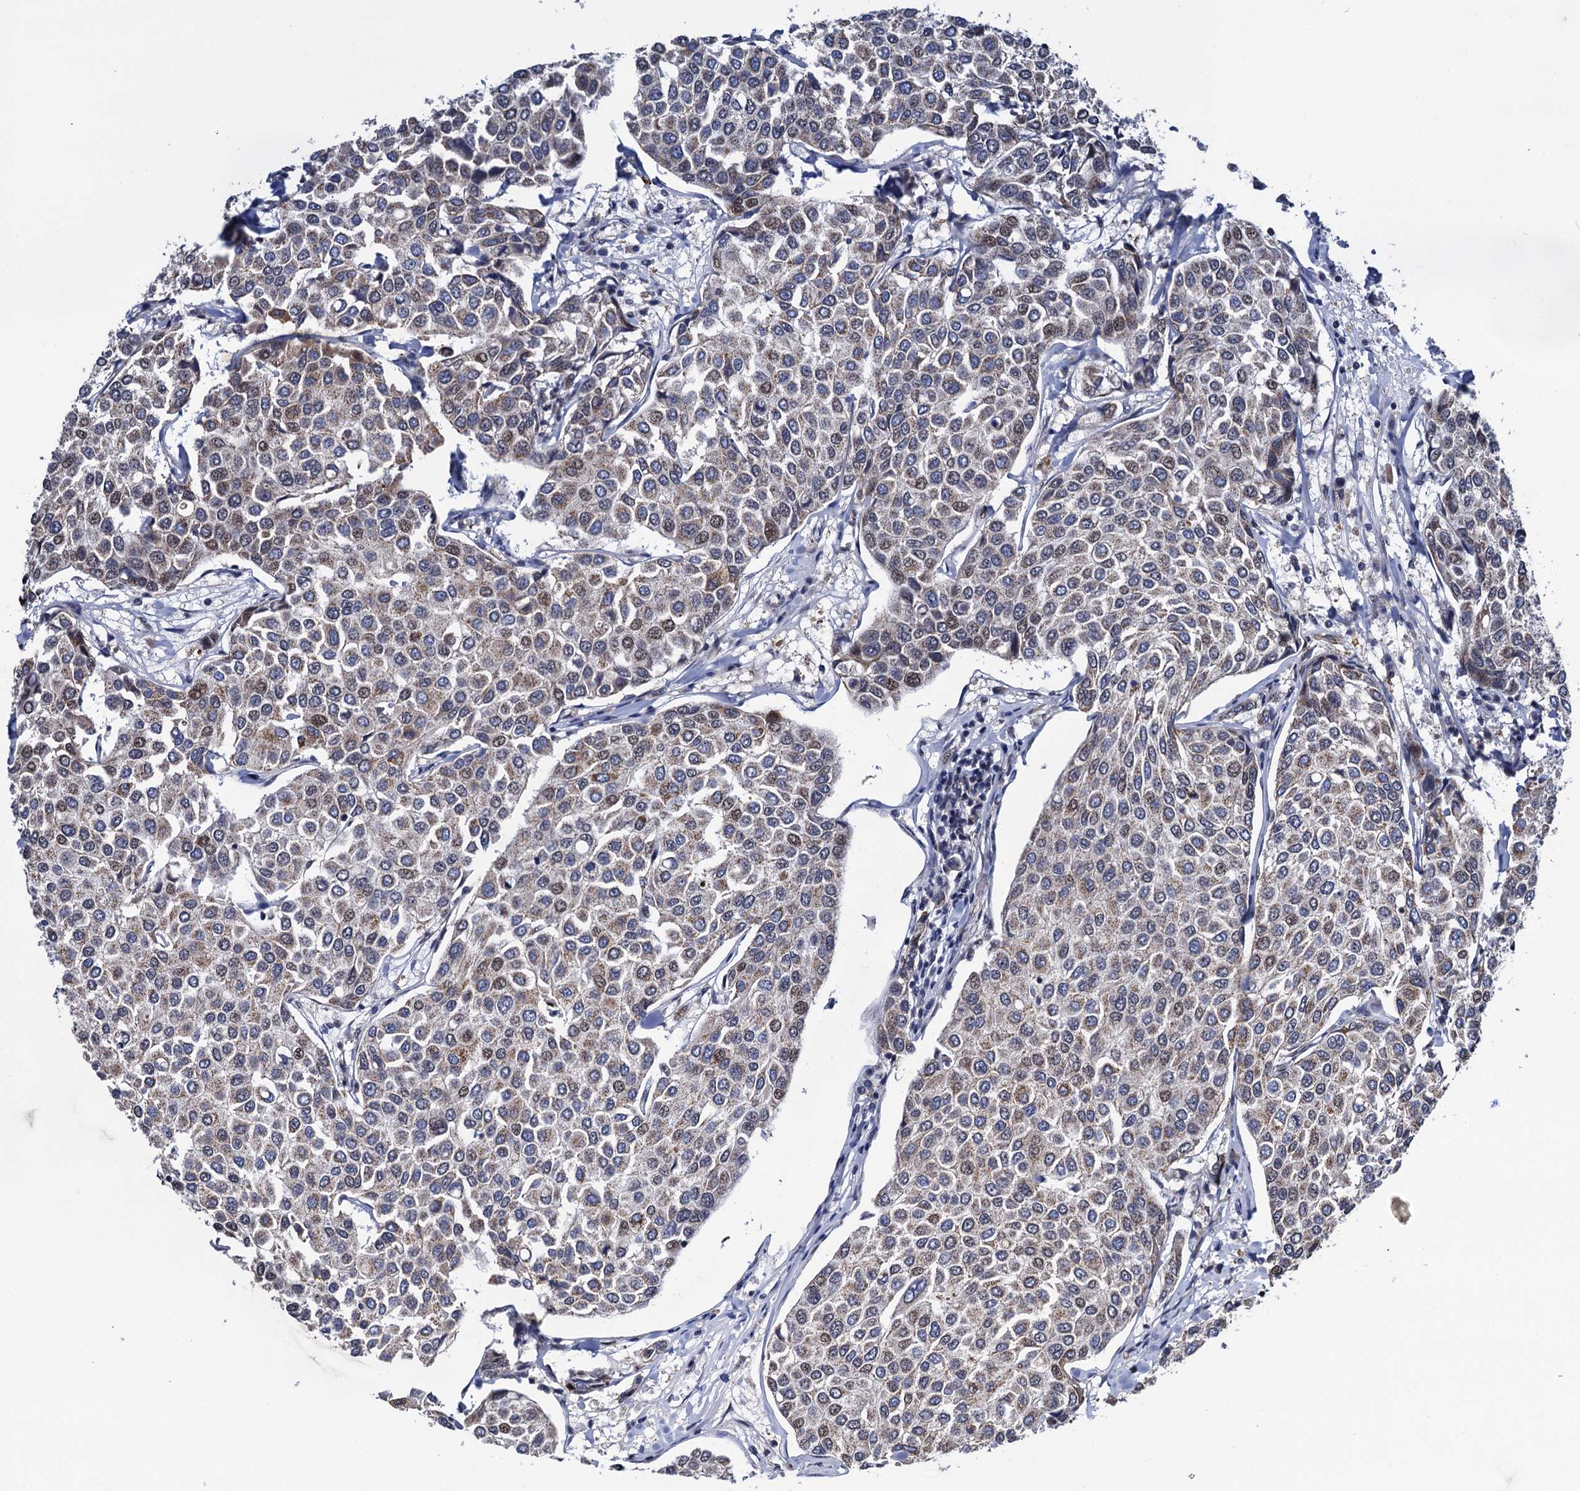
{"staining": {"intensity": "weak", "quantity": "25%-75%", "location": "cytoplasmic/membranous,nuclear"}, "tissue": "breast cancer", "cell_type": "Tumor cells", "image_type": "cancer", "snomed": [{"axis": "morphology", "description": "Duct carcinoma"}, {"axis": "topography", "description": "Breast"}], "caption": "Brown immunohistochemical staining in human invasive ductal carcinoma (breast) exhibits weak cytoplasmic/membranous and nuclear positivity in approximately 25%-75% of tumor cells.", "gene": "FAM222A", "patient": {"sex": "female", "age": 55}}